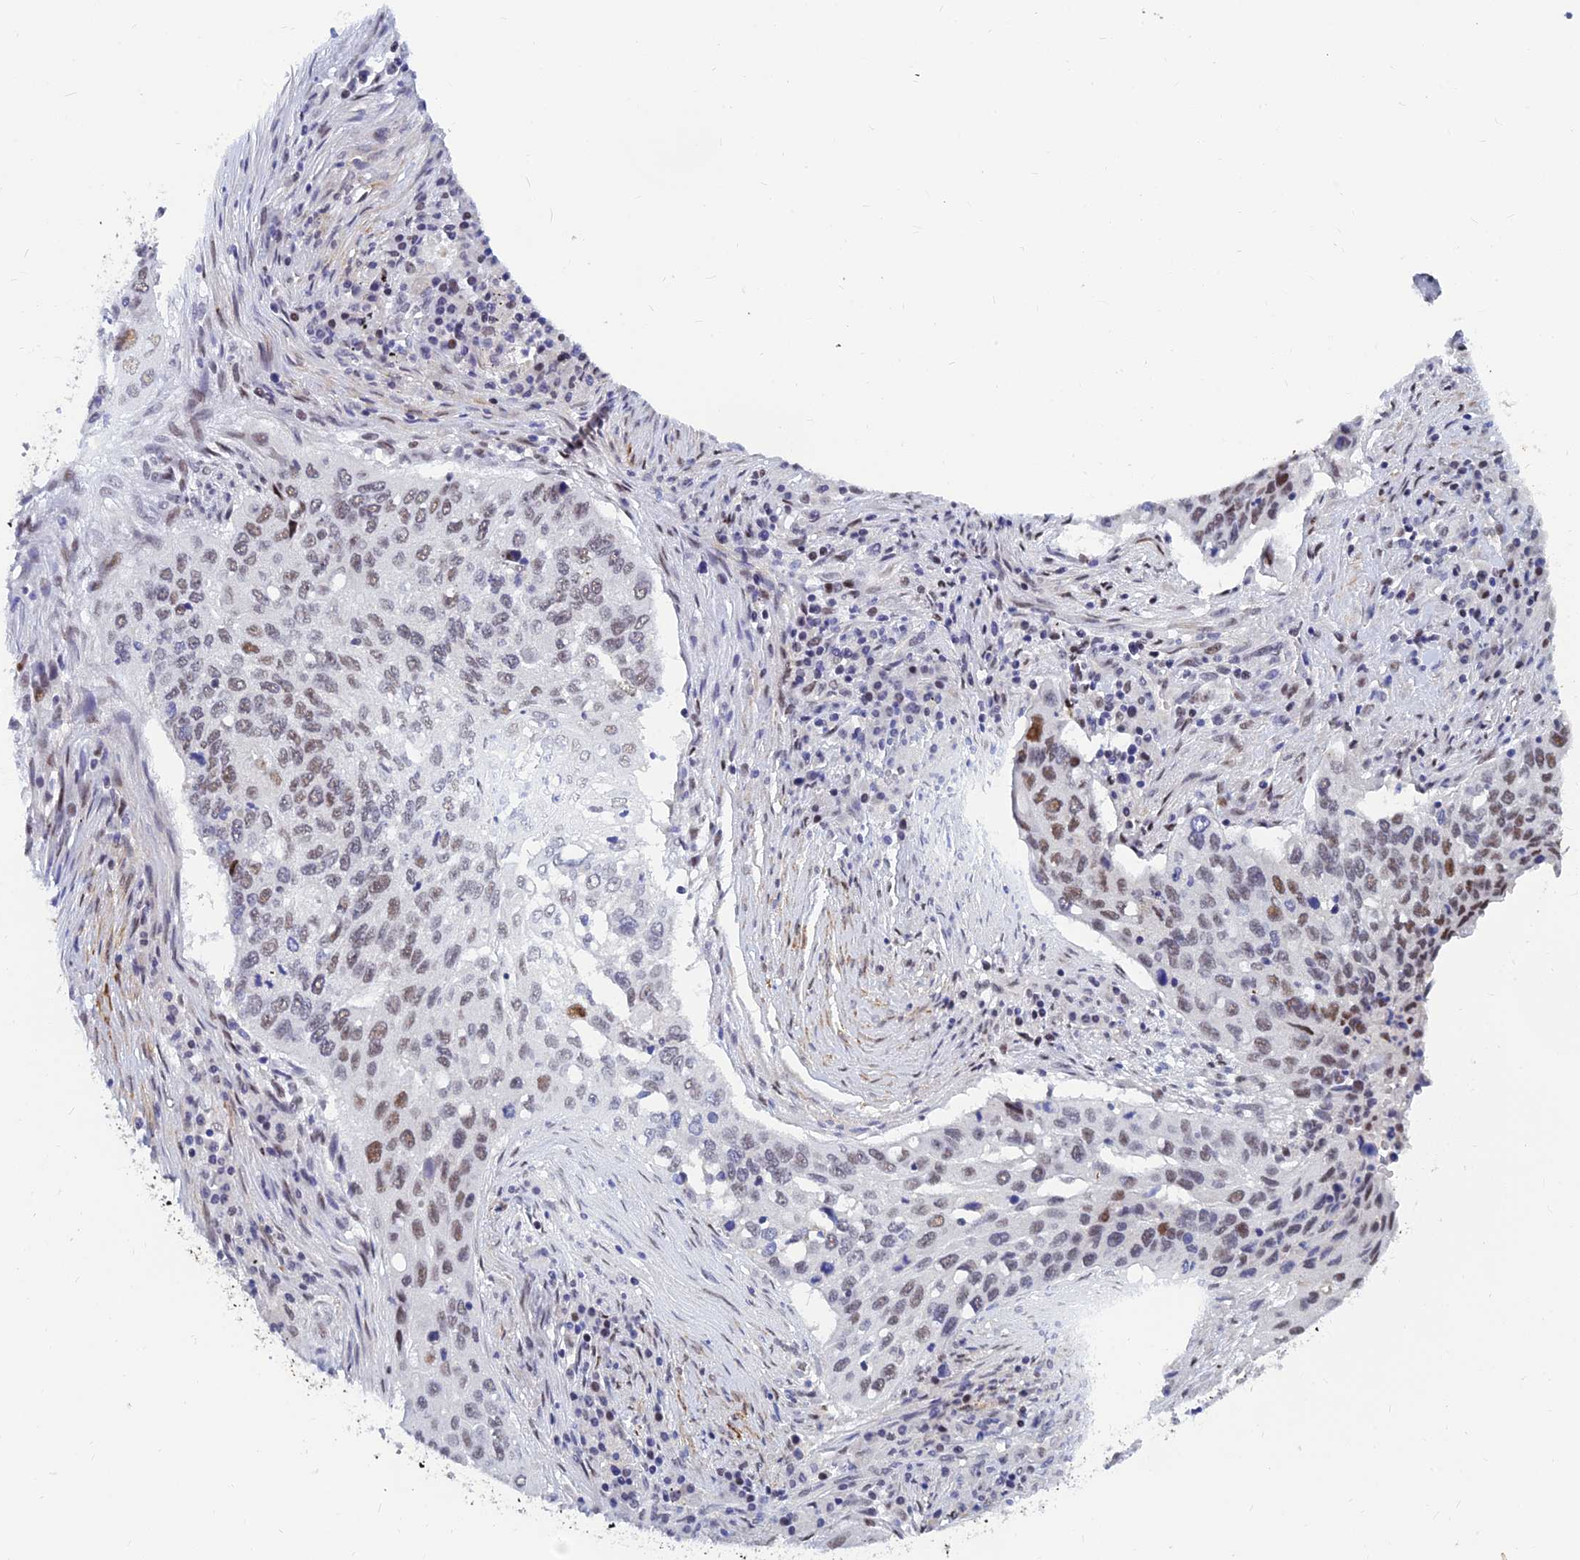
{"staining": {"intensity": "moderate", "quantity": "<25%", "location": "nuclear"}, "tissue": "lung cancer", "cell_type": "Tumor cells", "image_type": "cancer", "snomed": [{"axis": "morphology", "description": "Squamous cell carcinoma, NOS"}, {"axis": "topography", "description": "Lung"}], "caption": "Human squamous cell carcinoma (lung) stained with a brown dye displays moderate nuclear positive positivity in about <25% of tumor cells.", "gene": "CLK4", "patient": {"sex": "female", "age": 63}}